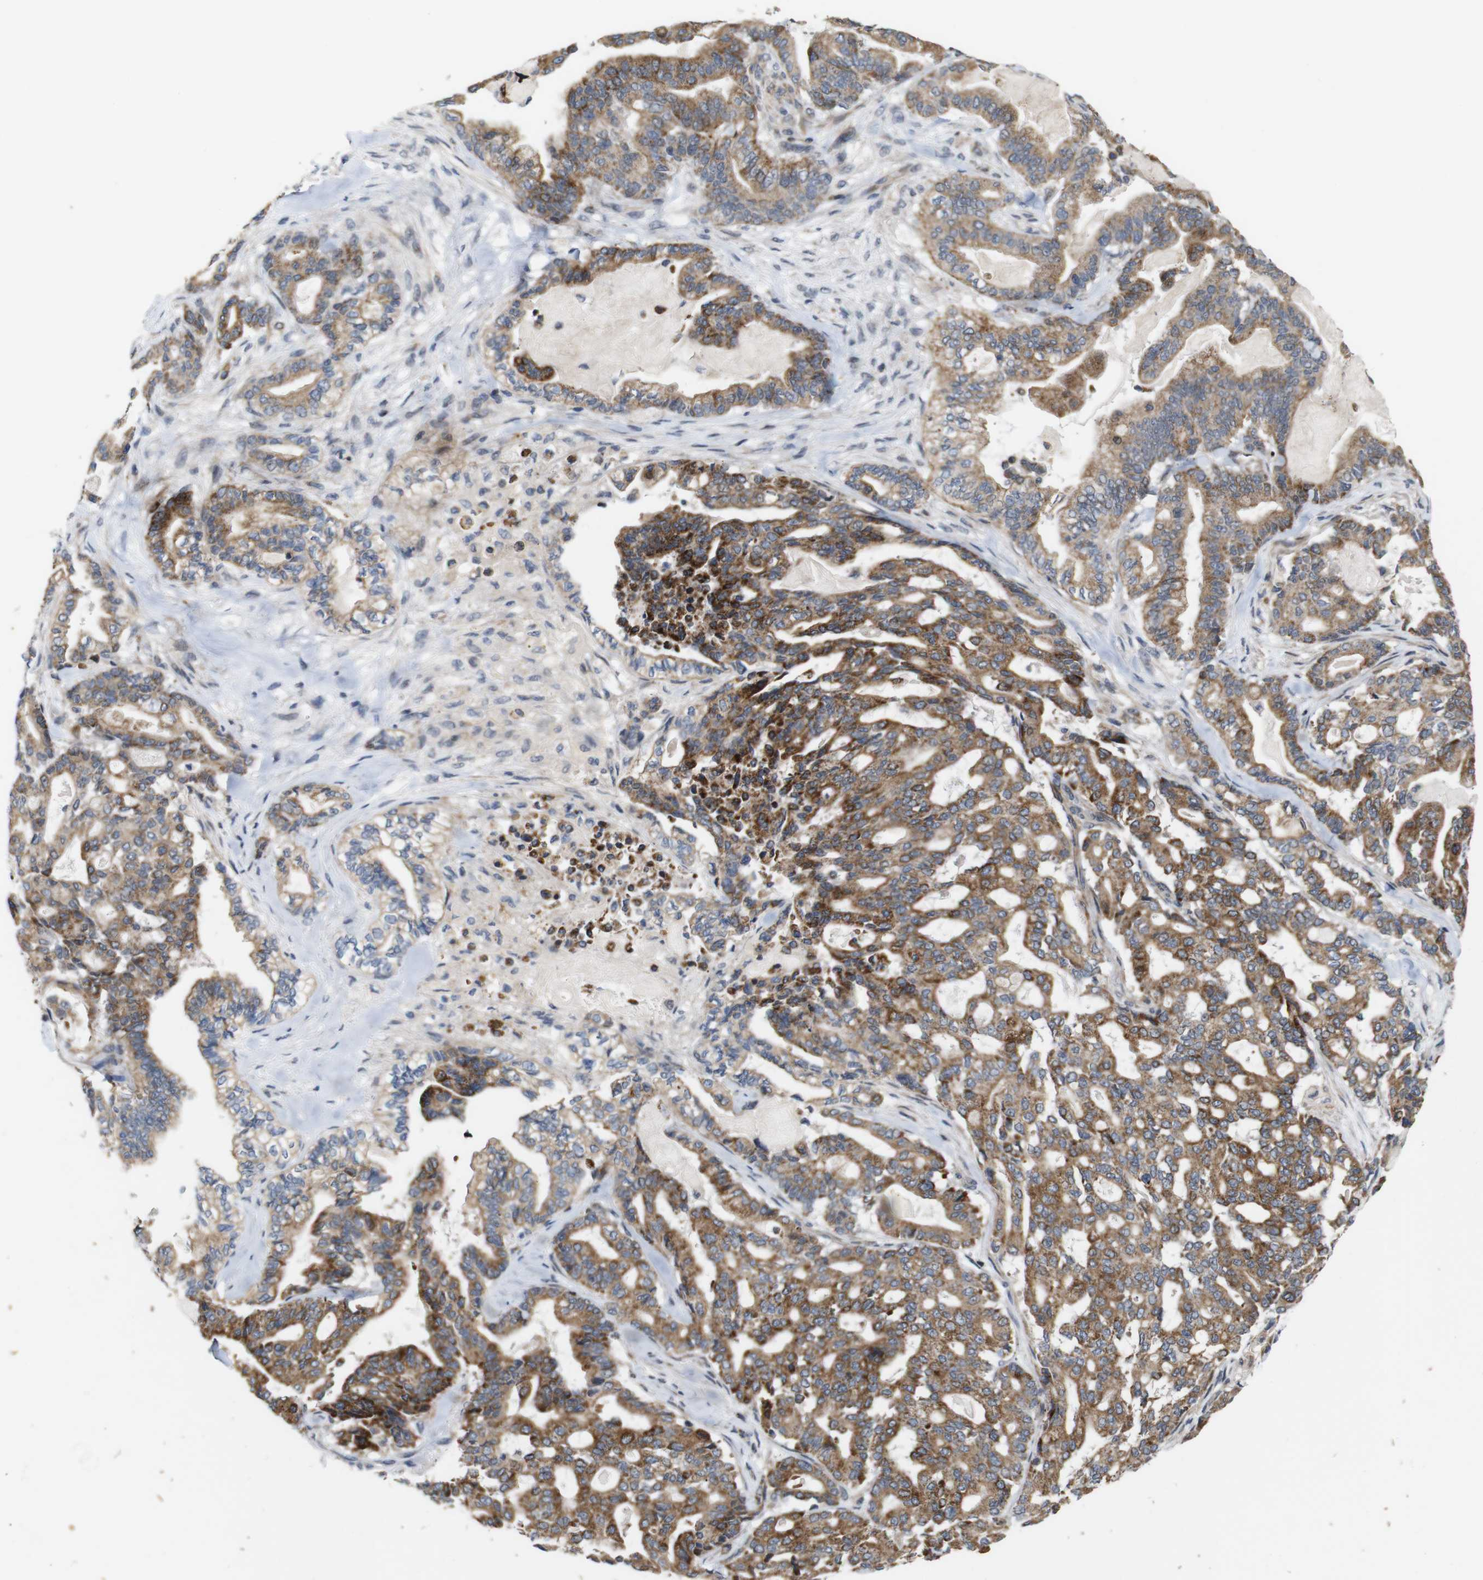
{"staining": {"intensity": "strong", "quantity": ">75%", "location": "cytoplasmic/membranous"}, "tissue": "pancreatic cancer", "cell_type": "Tumor cells", "image_type": "cancer", "snomed": [{"axis": "morphology", "description": "Adenocarcinoma, NOS"}, {"axis": "topography", "description": "Pancreas"}], "caption": "Pancreatic cancer (adenocarcinoma) stained with immunohistochemistry (IHC) exhibits strong cytoplasmic/membranous expression in about >75% of tumor cells.", "gene": "ATP7B", "patient": {"sex": "male", "age": 63}}